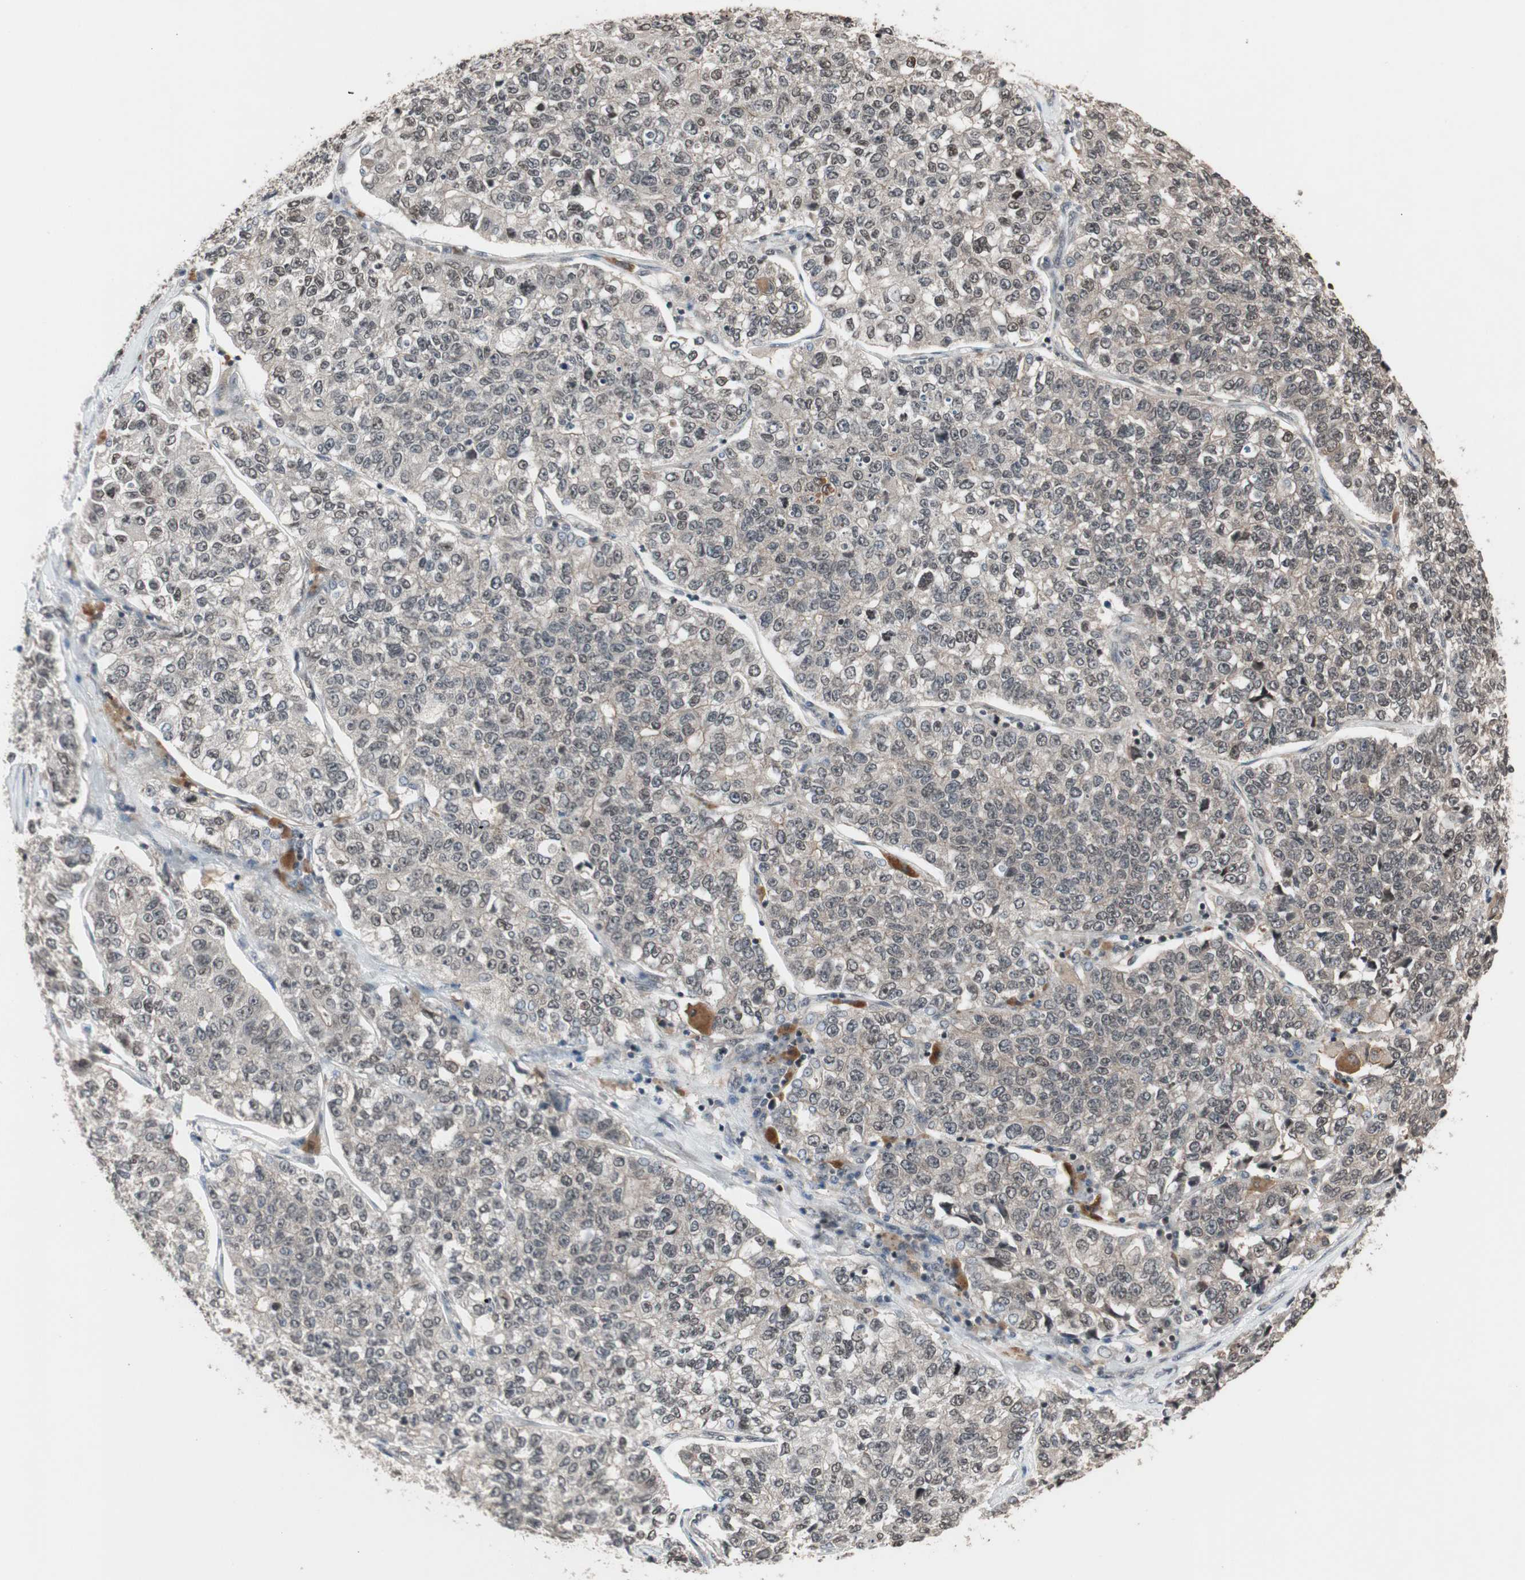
{"staining": {"intensity": "weak", "quantity": "<25%", "location": "nuclear"}, "tissue": "lung cancer", "cell_type": "Tumor cells", "image_type": "cancer", "snomed": [{"axis": "morphology", "description": "Adenocarcinoma, NOS"}, {"axis": "topography", "description": "Lung"}], "caption": "Lung cancer was stained to show a protein in brown. There is no significant positivity in tumor cells.", "gene": "DRAP1", "patient": {"sex": "male", "age": 49}}